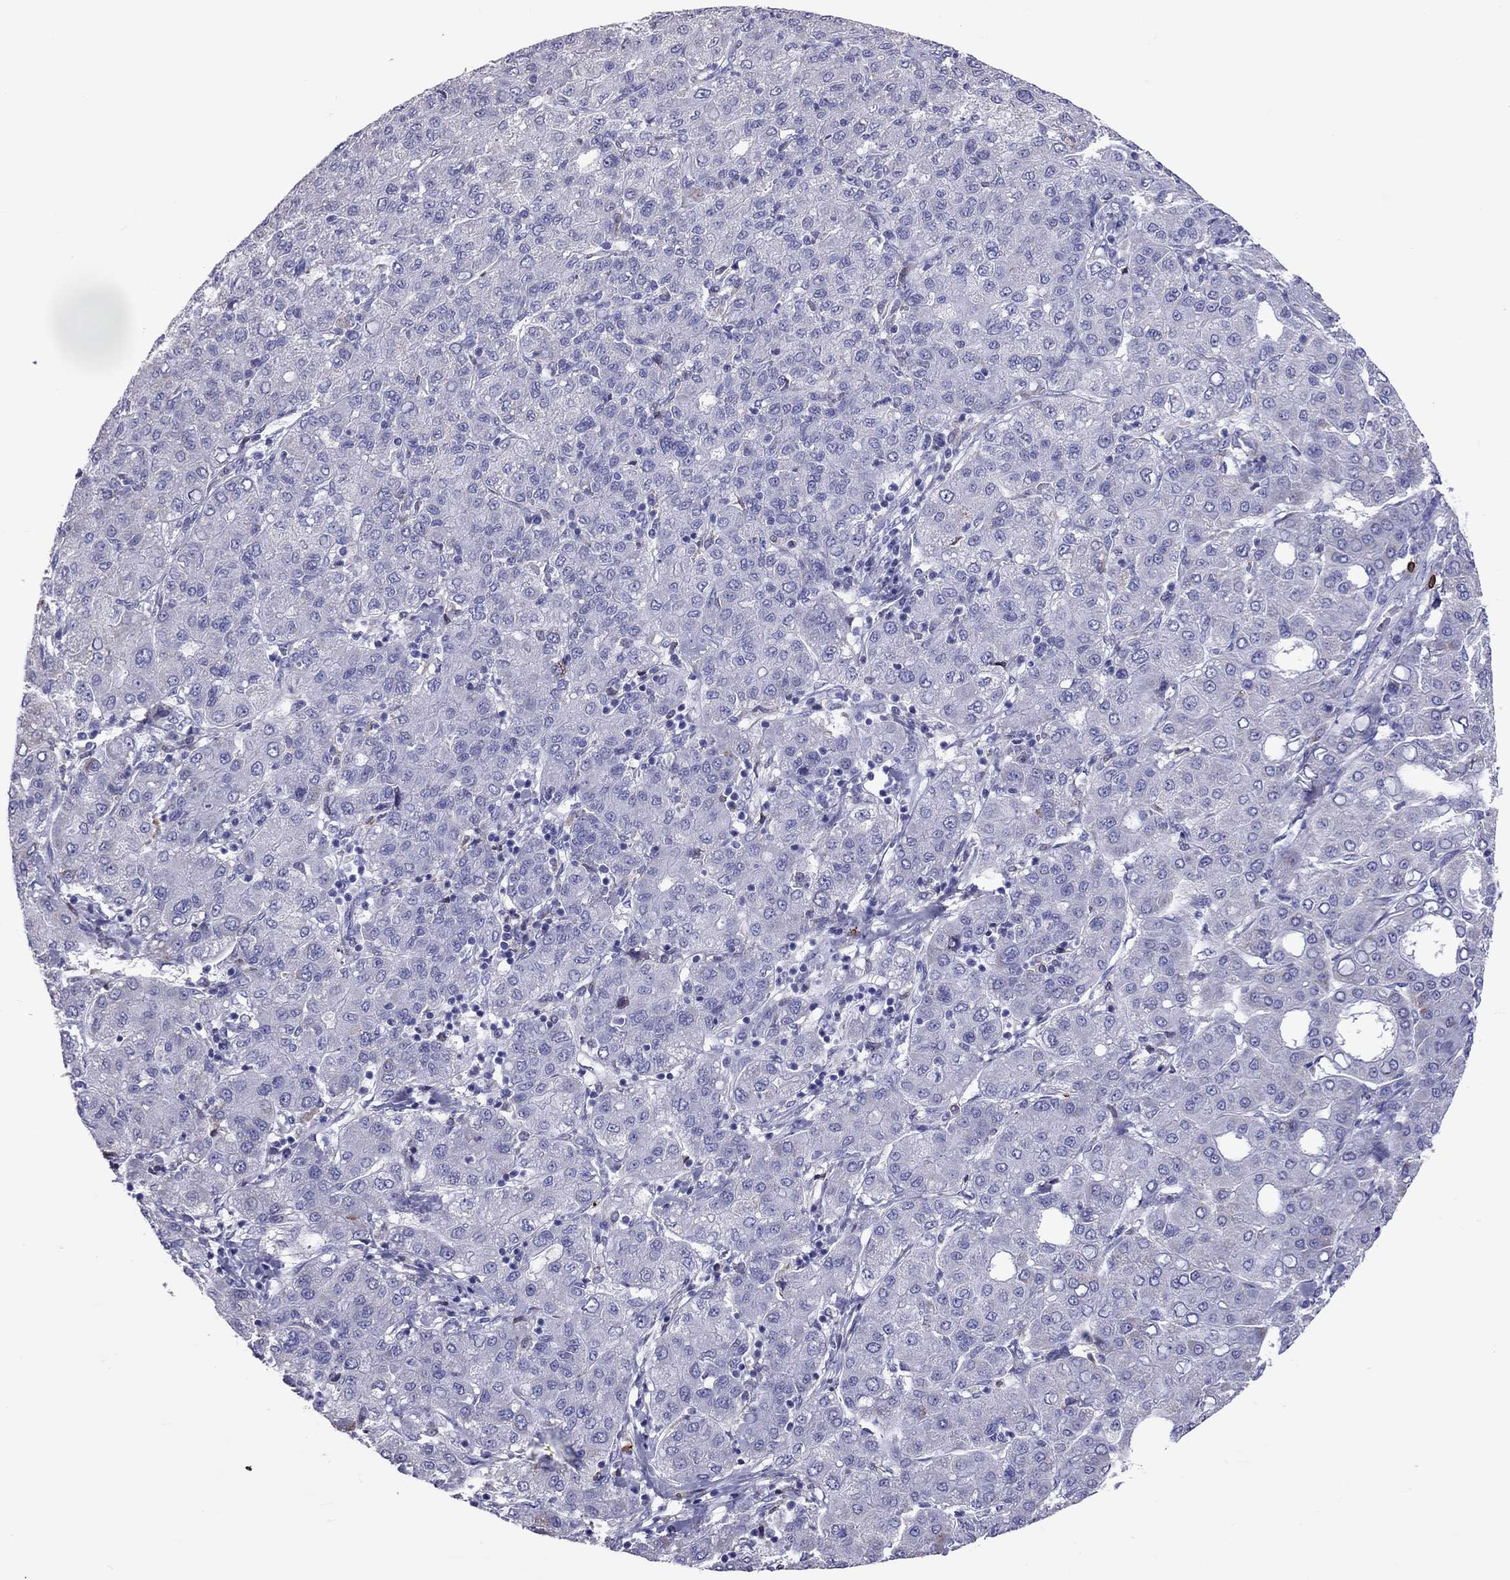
{"staining": {"intensity": "negative", "quantity": "none", "location": "none"}, "tissue": "liver cancer", "cell_type": "Tumor cells", "image_type": "cancer", "snomed": [{"axis": "morphology", "description": "Carcinoma, Hepatocellular, NOS"}, {"axis": "topography", "description": "Liver"}], "caption": "DAB immunohistochemical staining of liver hepatocellular carcinoma shows no significant positivity in tumor cells.", "gene": "ADORA2A", "patient": {"sex": "male", "age": 65}}